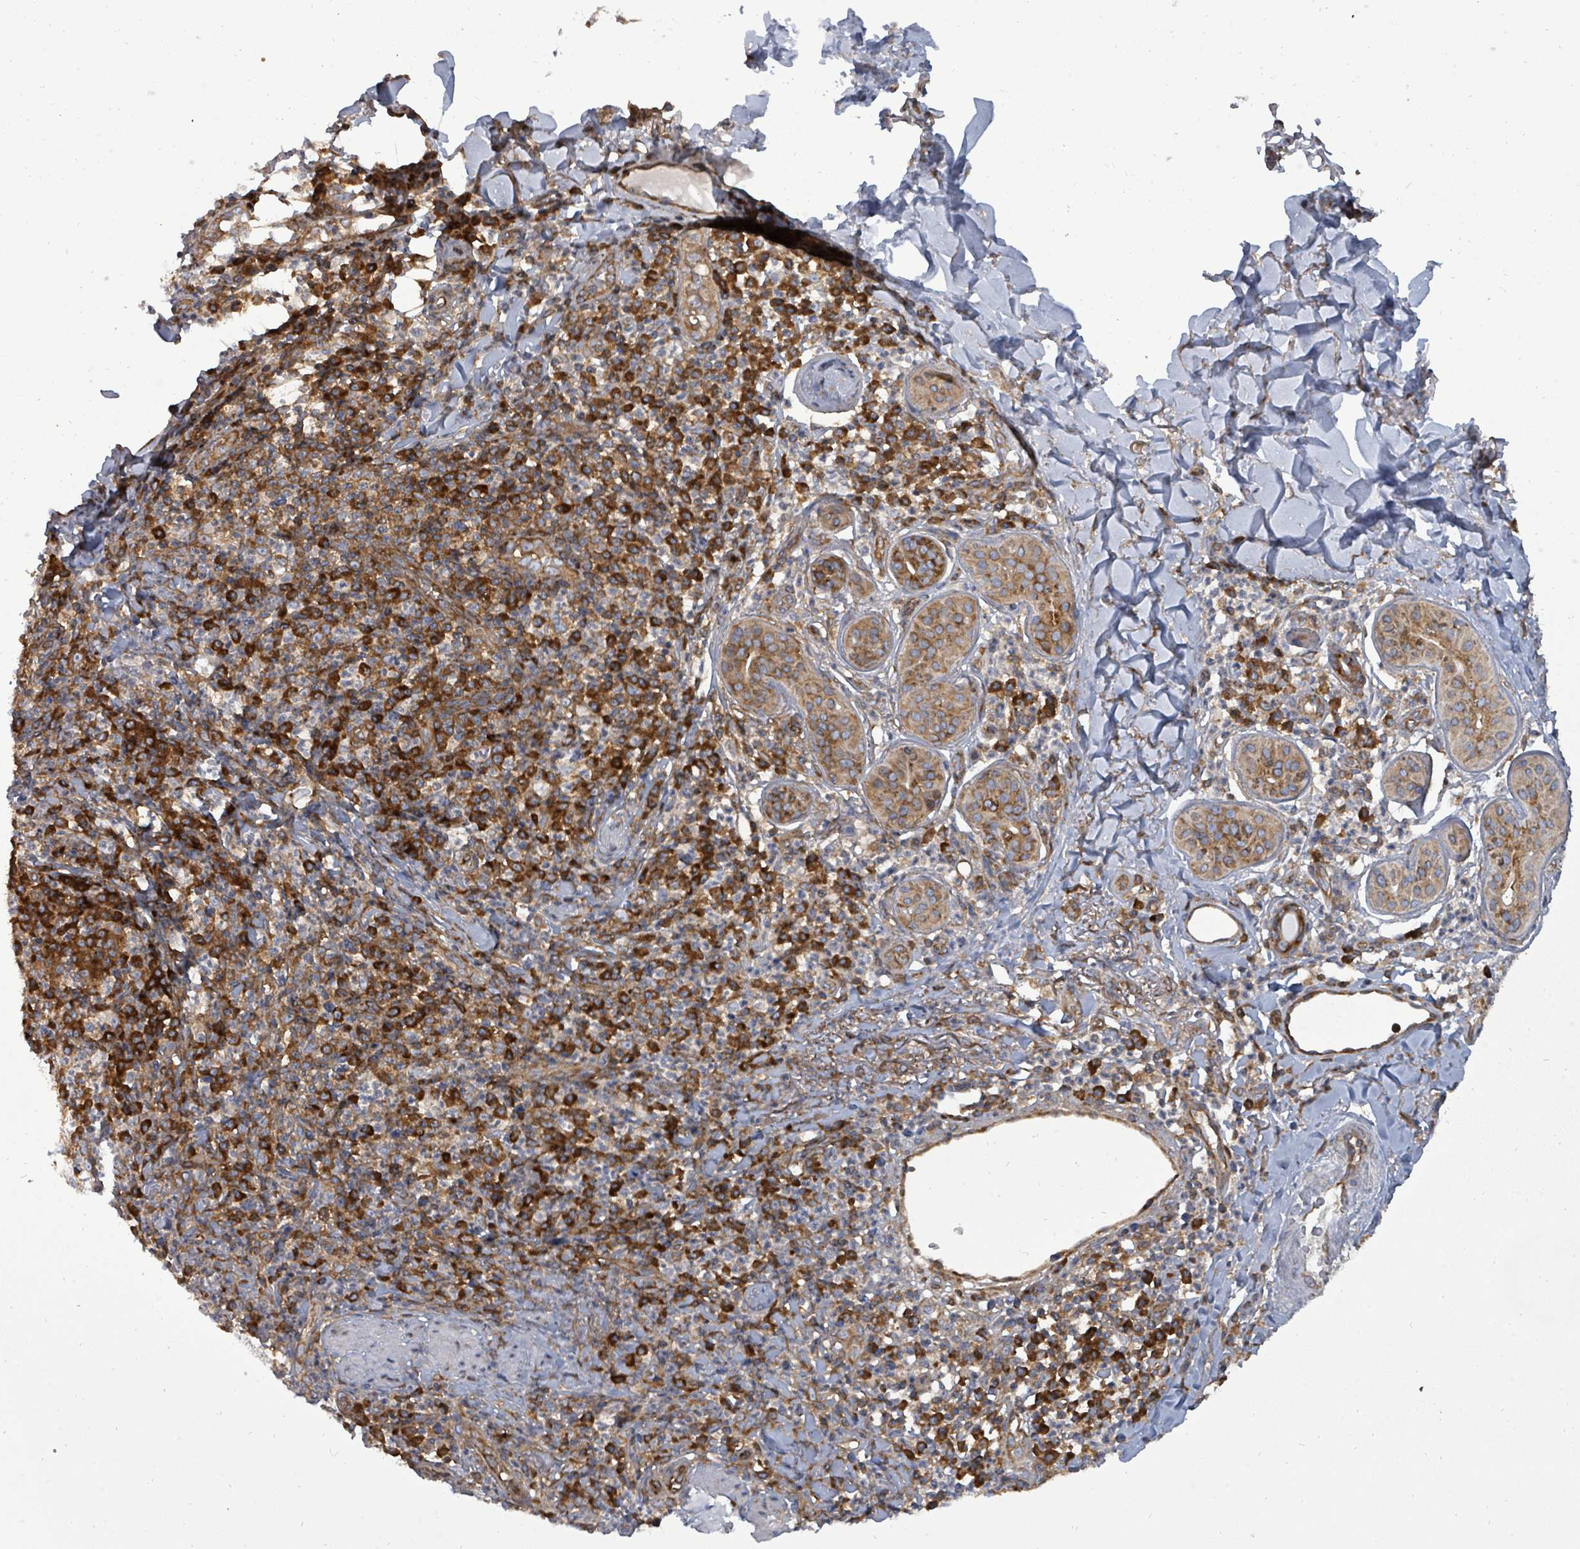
{"staining": {"intensity": "moderate", "quantity": ">75%", "location": "cytoplasmic/membranous"}, "tissue": "skin cancer", "cell_type": "Tumor cells", "image_type": "cancer", "snomed": [{"axis": "morphology", "description": "Basal cell carcinoma"}, {"axis": "topography", "description": "Skin"}], "caption": "Protein expression analysis of human skin basal cell carcinoma reveals moderate cytoplasmic/membranous positivity in approximately >75% of tumor cells.", "gene": "EIF3C", "patient": {"sex": "male", "age": 88}}